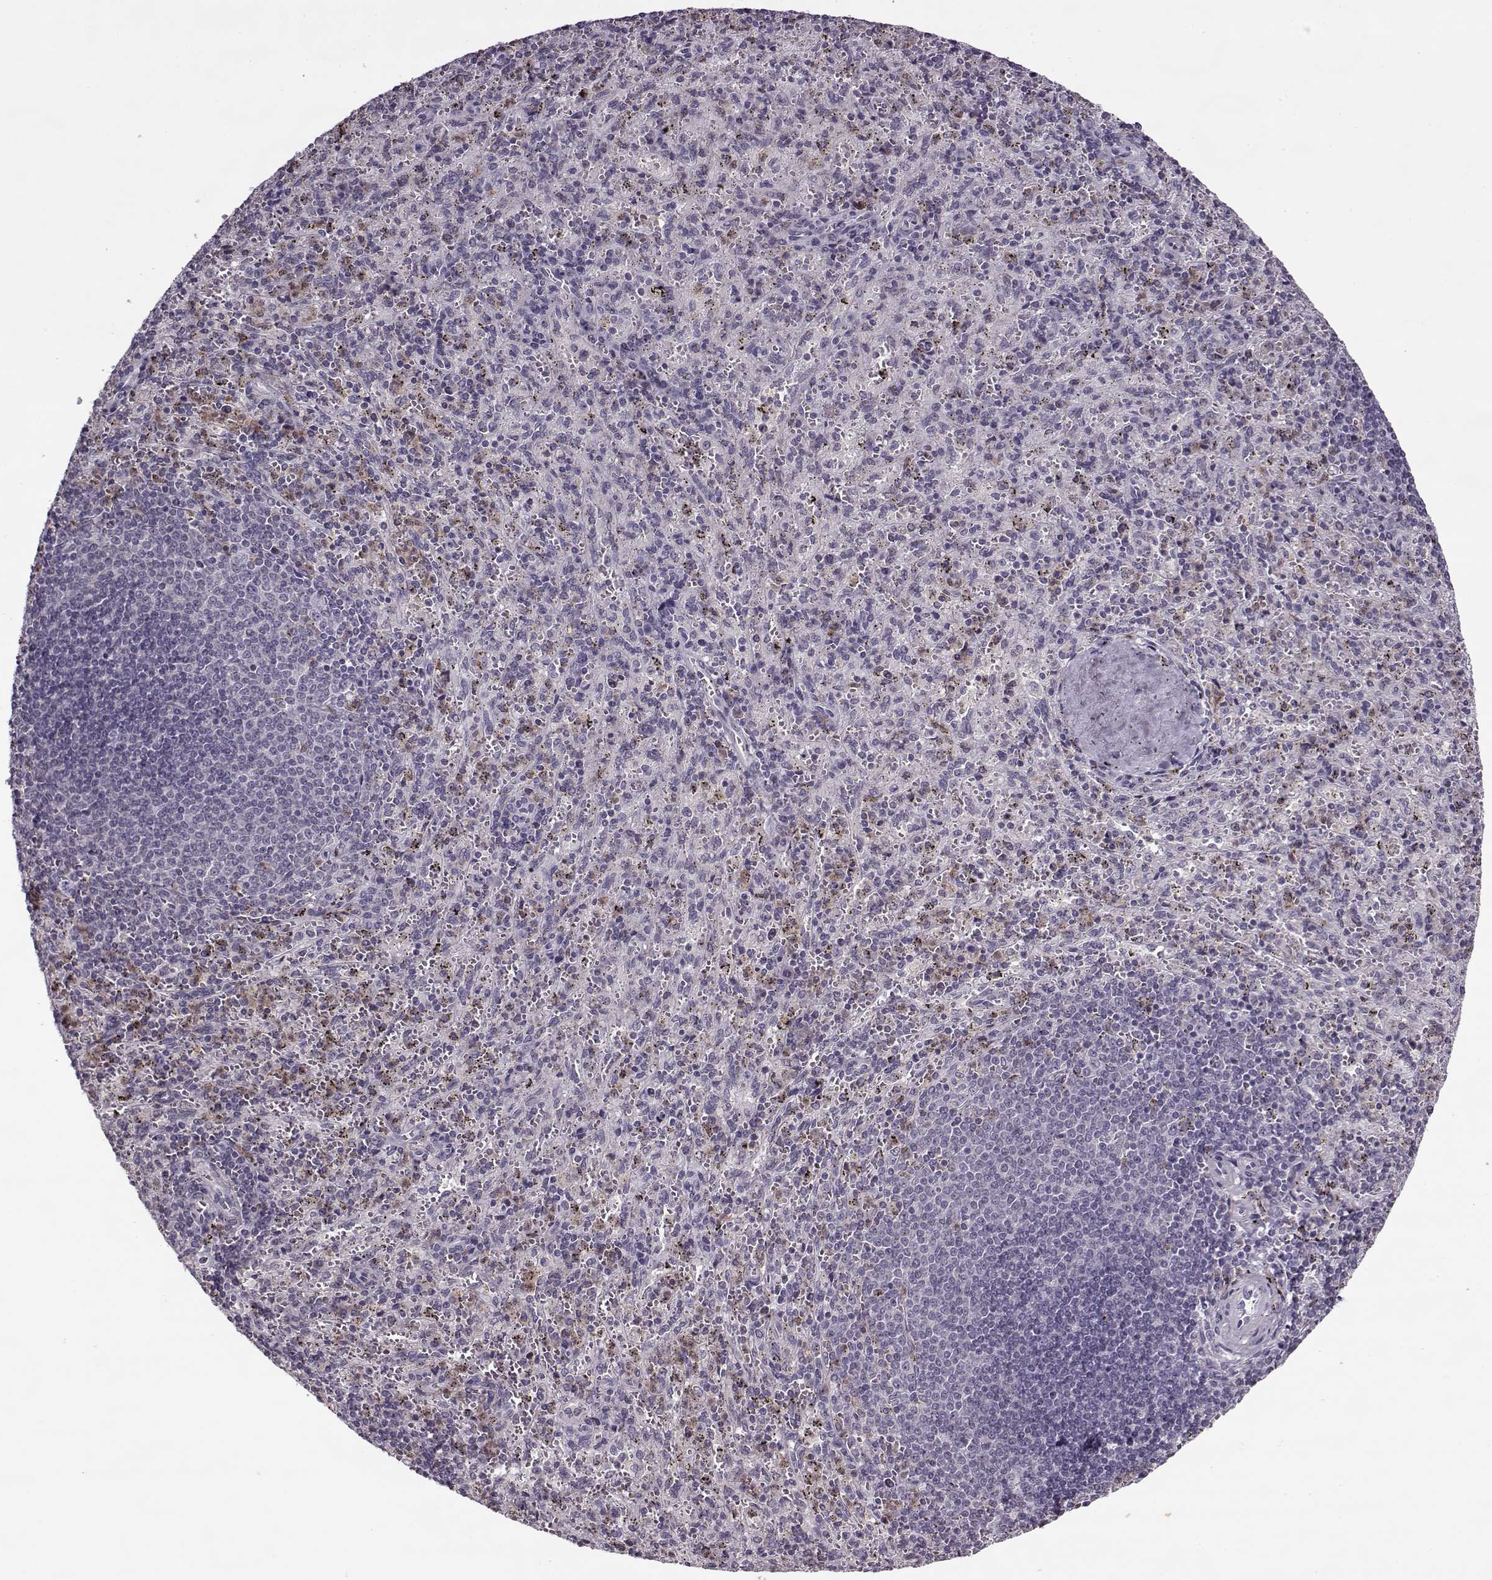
{"staining": {"intensity": "negative", "quantity": "none", "location": "none"}, "tissue": "spleen", "cell_type": "Cells in red pulp", "image_type": "normal", "snomed": [{"axis": "morphology", "description": "Normal tissue, NOS"}, {"axis": "topography", "description": "Spleen"}], "caption": "The micrograph exhibits no significant positivity in cells in red pulp of spleen. The staining is performed using DAB brown chromogen with nuclei counter-stained in using hematoxylin.", "gene": "ACOT11", "patient": {"sex": "male", "age": 57}}